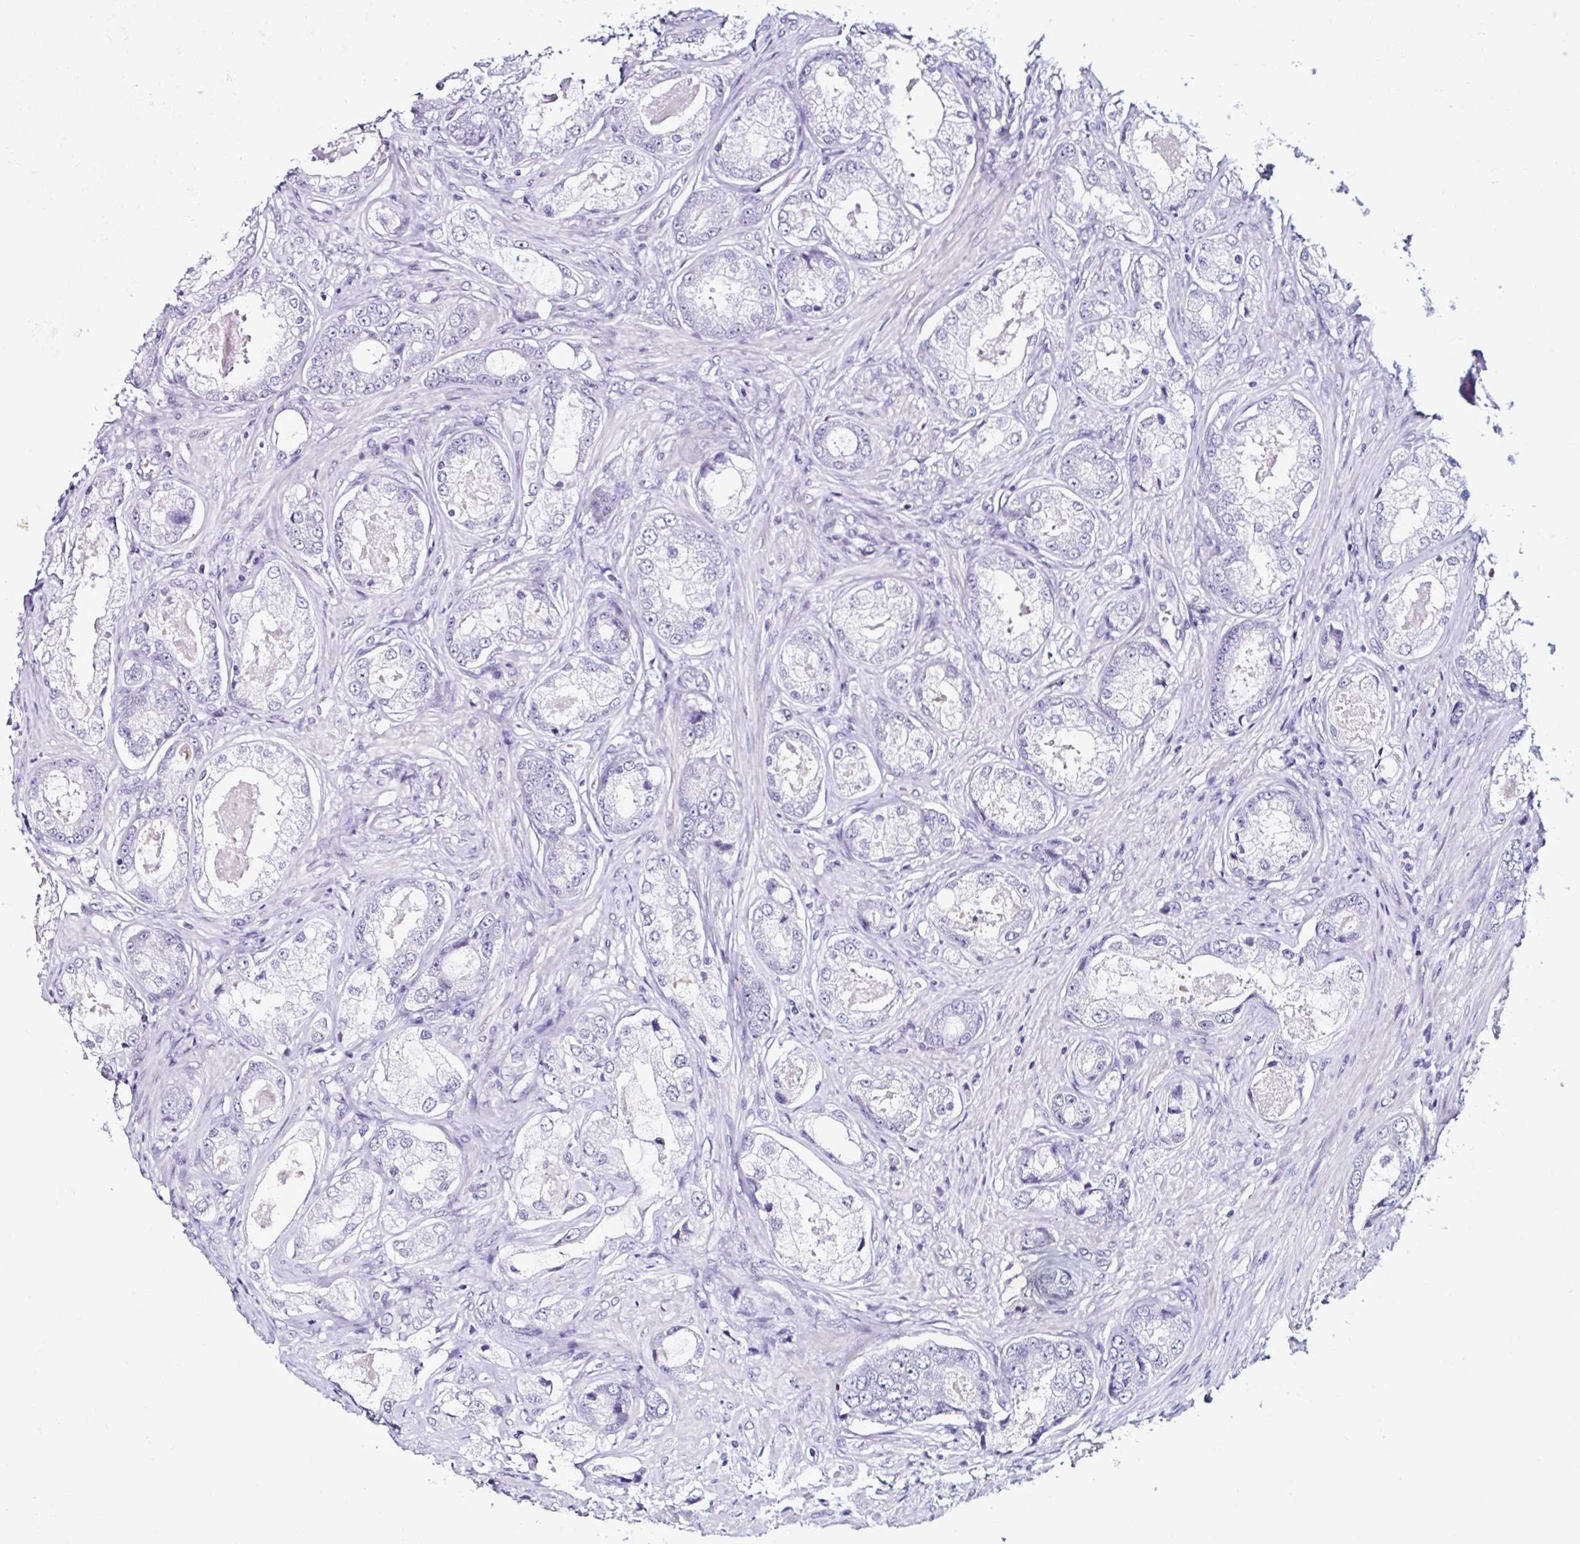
{"staining": {"intensity": "negative", "quantity": "none", "location": "none"}, "tissue": "prostate cancer", "cell_type": "Tumor cells", "image_type": "cancer", "snomed": [{"axis": "morphology", "description": "Adenocarcinoma, Low grade"}, {"axis": "topography", "description": "Prostate"}], "caption": "This is a photomicrograph of immunohistochemistry (IHC) staining of prostate cancer (adenocarcinoma (low-grade)), which shows no staining in tumor cells.", "gene": "FAM153A", "patient": {"sex": "male", "age": 68}}